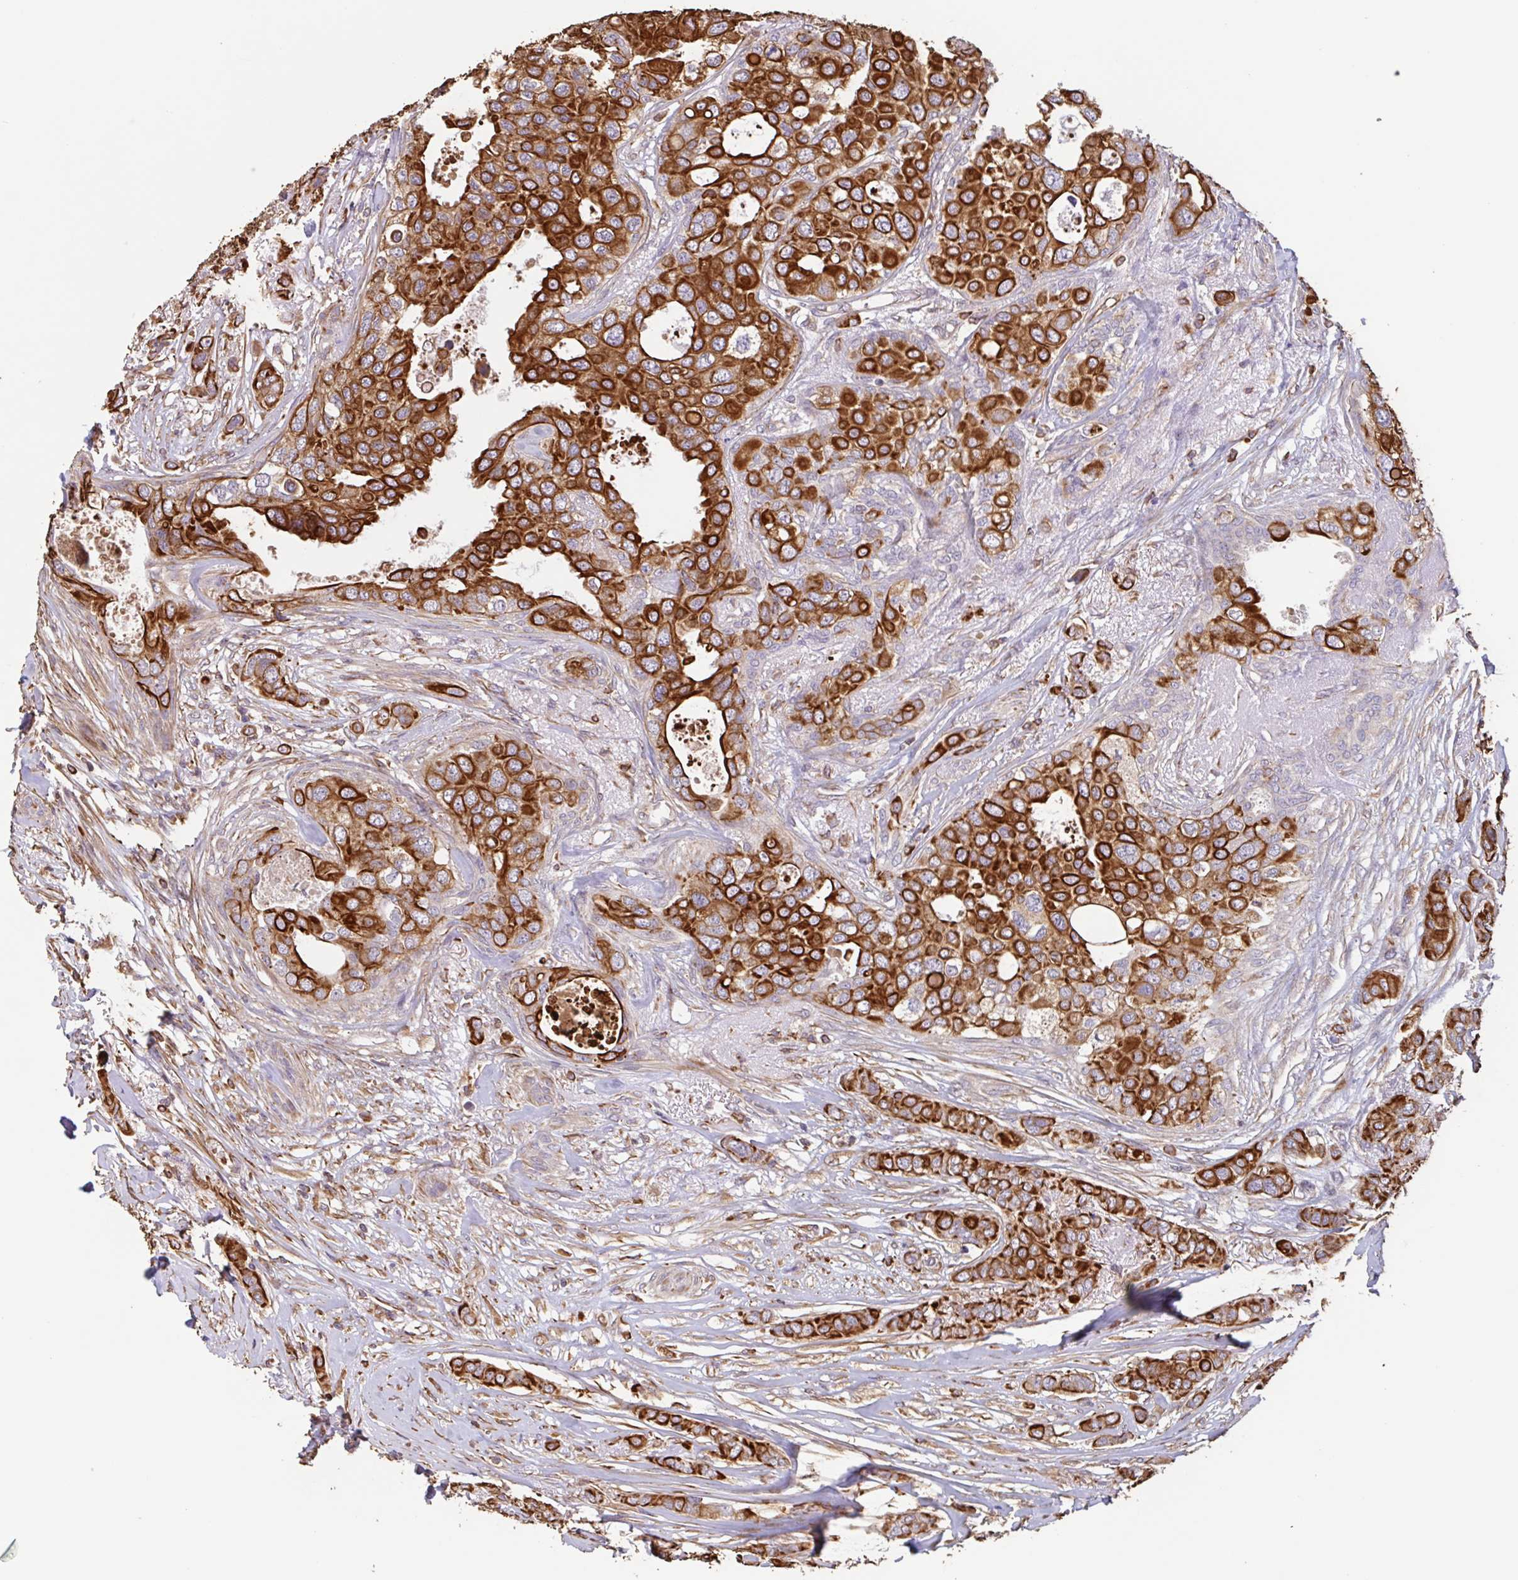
{"staining": {"intensity": "strong", "quantity": ">75%", "location": "cytoplasmic/membranous"}, "tissue": "breast cancer", "cell_type": "Tumor cells", "image_type": "cancer", "snomed": [{"axis": "morphology", "description": "Lobular carcinoma"}, {"axis": "topography", "description": "Breast"}], "caption": "Brown immunohistochemical staining in breast lobular carcinoma demonstrates strong cytoplasmic/membranous expression in about >75% of tumor cells. (DAB IHC with brightfield microscopy, high magnification).", "gene": "ZNF790", "patient": {"sex": "female", "age": 51}}